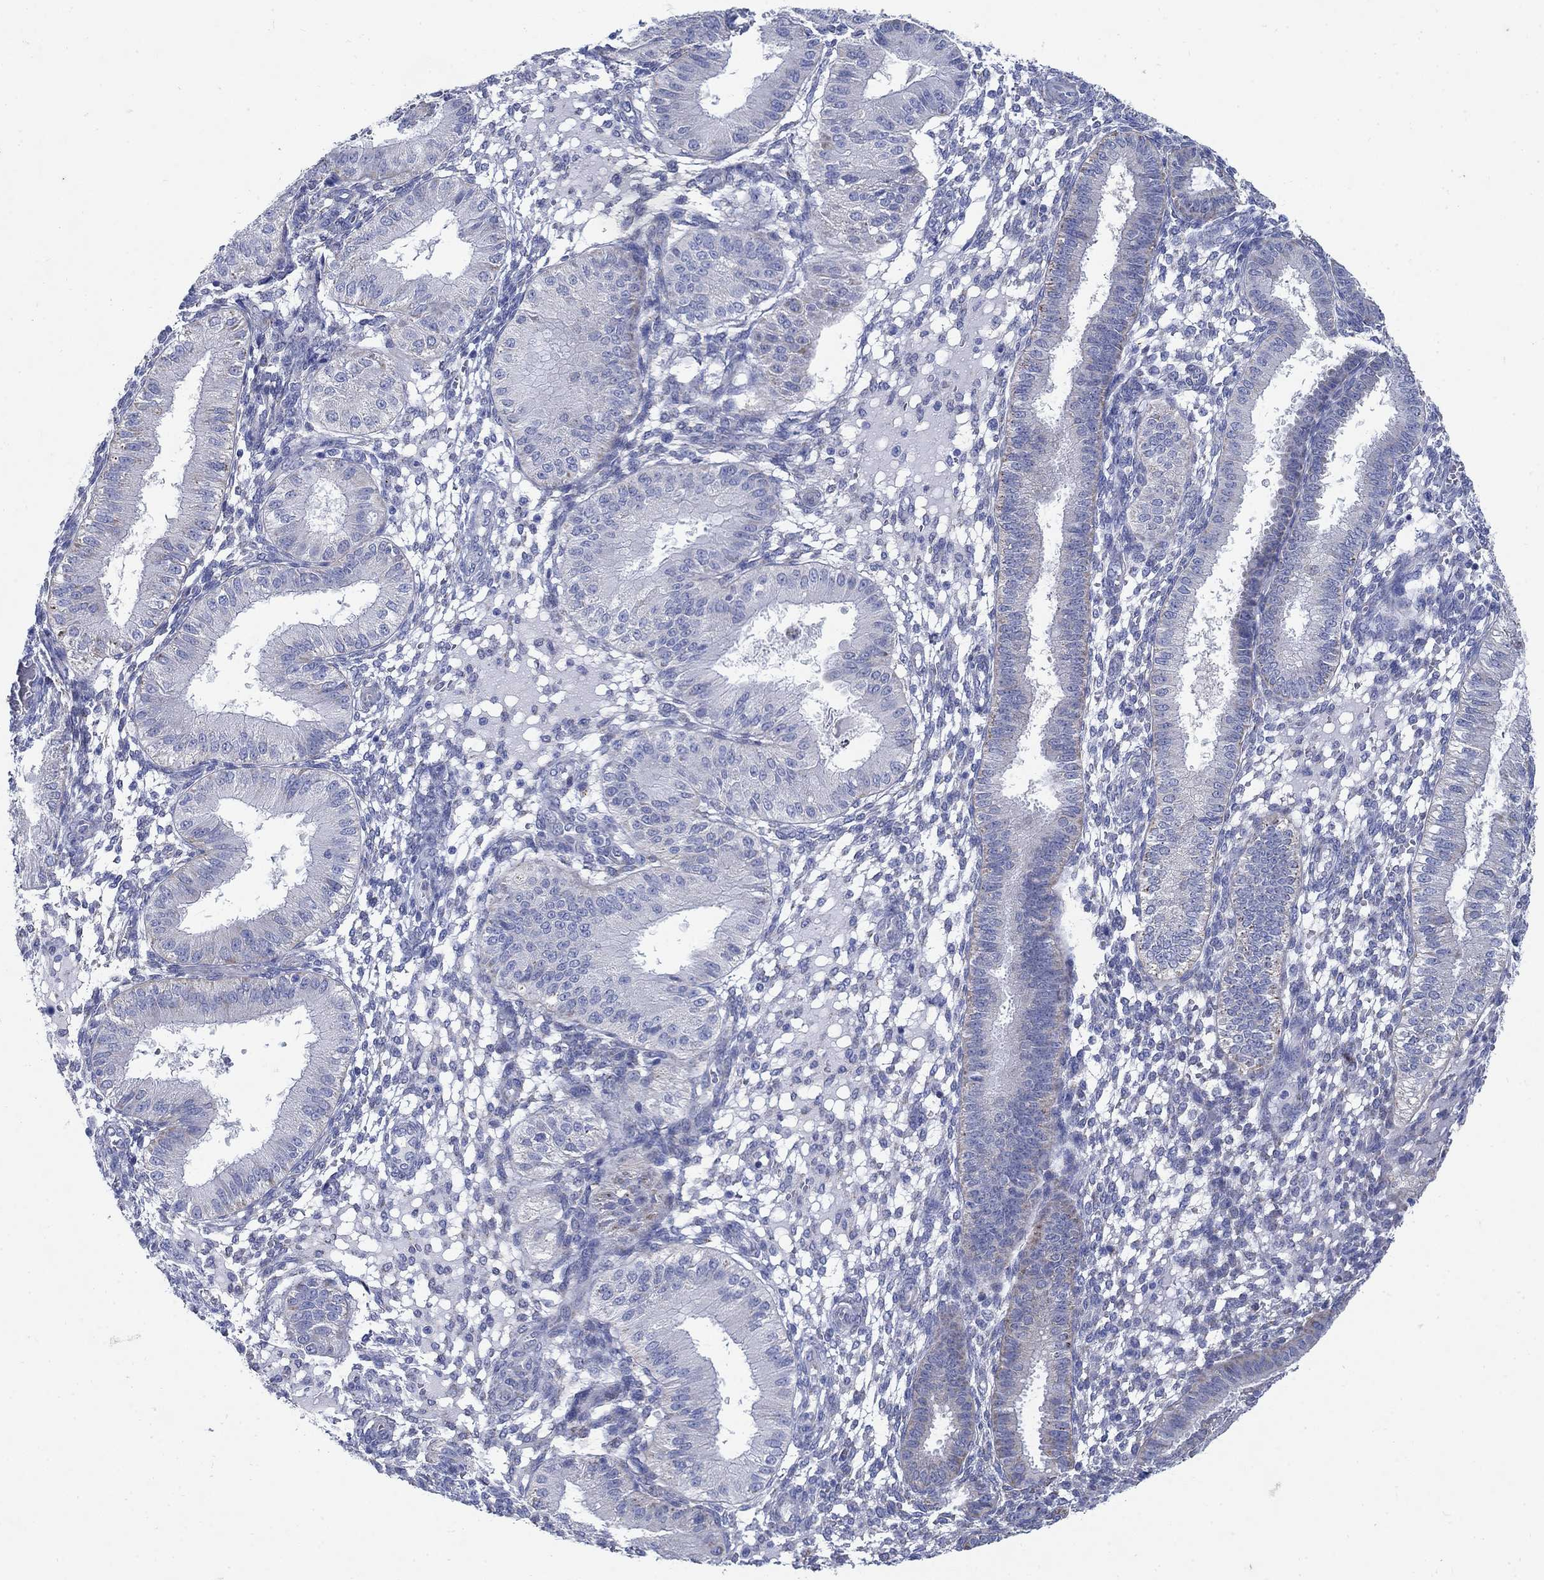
{"staining": {"intensity": "negative", "quantity": "none", "location": "none"}, "tissue": "endometrium", "cell_type": "Cells in endometrial stroma", "image_type": "normal", "snomed": [{"axis": "morphology", "description": "Normal tissue, NOS"}, {"axis": "topography", "description": "Endometrium"}], "caption": "Immunohistochemical staining of unremarkable endometrium demonstrates no significant positivity in cells in endometrial stroma.", "gene": "ZDHHC14", "patient": {"sex": "female", "age": 43}}